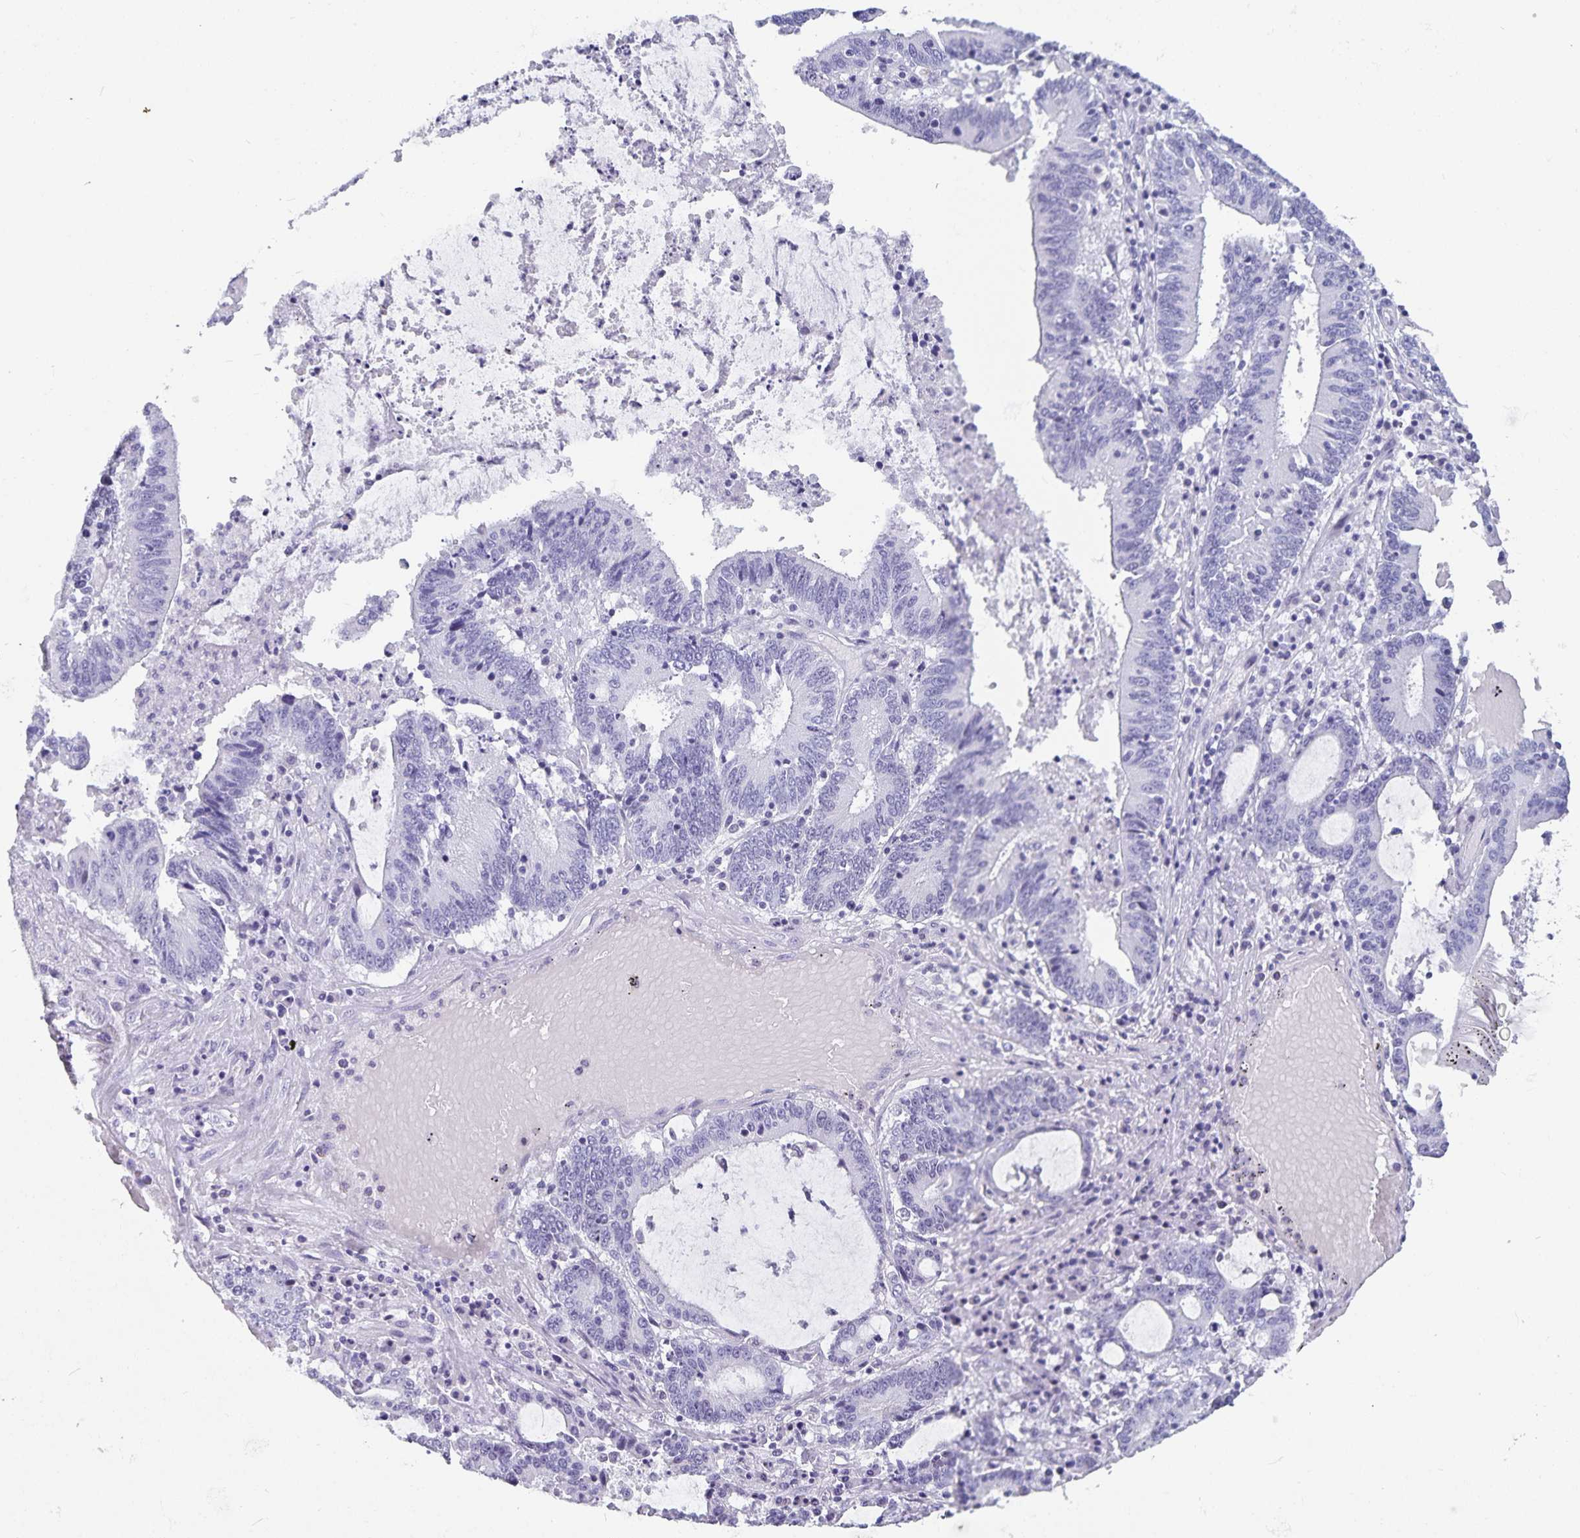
{"staining": {"intensity": "negative", "quantity": "none", "location": "none"}, "tissue": "stomach cancer", "cell_type": "Tumor cells", "image_type": "cancer", "snomed": [{"axis": "morphology", "description": "Adenocarcinoma, NOS"}, {"axis": "topography", "description": "Stomach, upper"}], "caption": "High power microscopy histopathology image of an immunohistochemistry photomicrograph of adenocarcinoma (stomach), revealing no significant expression in tumor cells.", "gene": "PLAC1", "patient": {"sex": "male", "age": 68}}